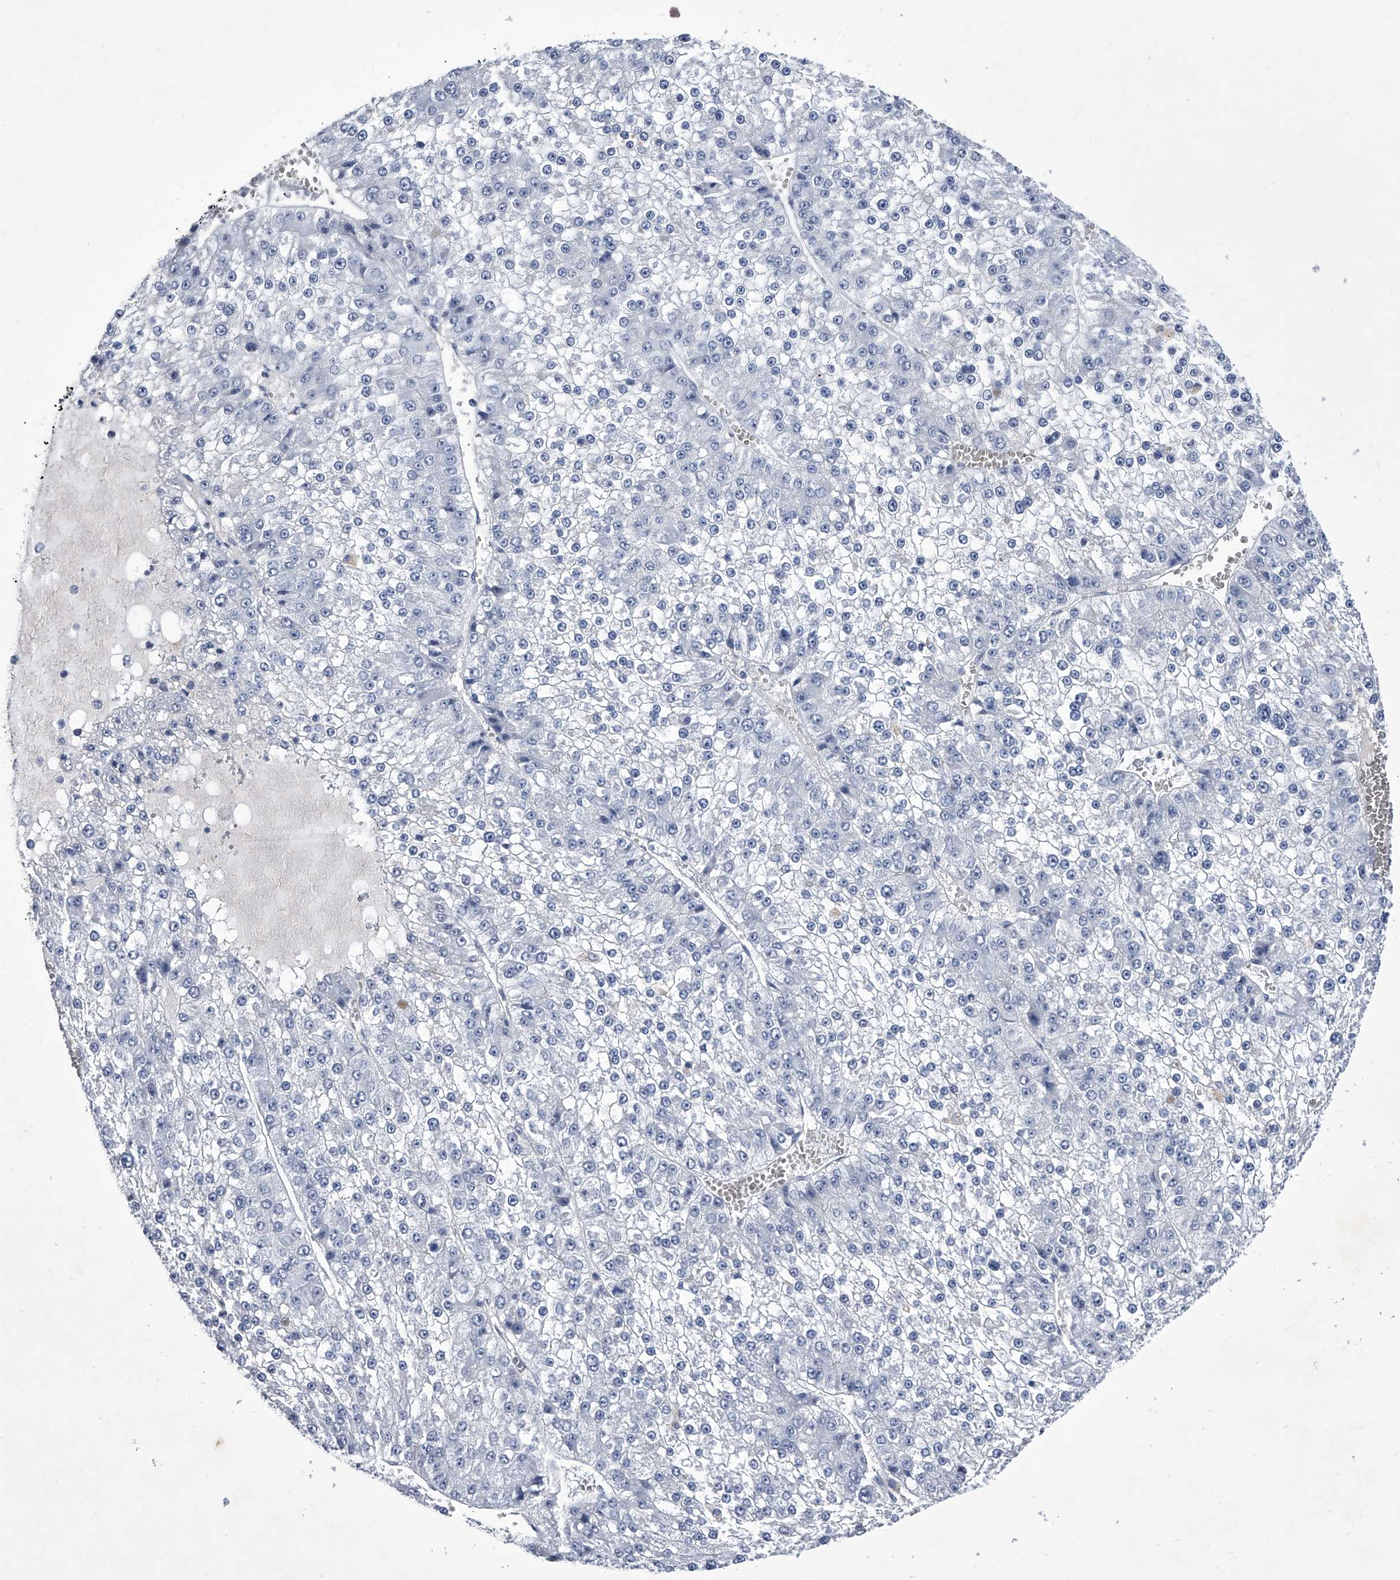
{"staining": {"intensity": "negative", "quantity": "none", "location": "none"}, "tissue": "liver cancer", "cell_type": "Tumor cells", "image_type": "cancer", "snomed": [{"axis": "morphology", "description": "Carcinoma, Hepatocellular, NOS"}, {"axis": "topography", "description": "Liver"}], "caption": "Immunohistochemistry (IHC) of hepatocellular carcinoma (liver) shows no expression in tumor cells. Brightfield microscopy of immunohistochemistry stained with DAB (brown) and hematoxylin (blue), captured at high magnification.", "gene": "CRISP2", "patient": {"sex": "female", "age": 73}}